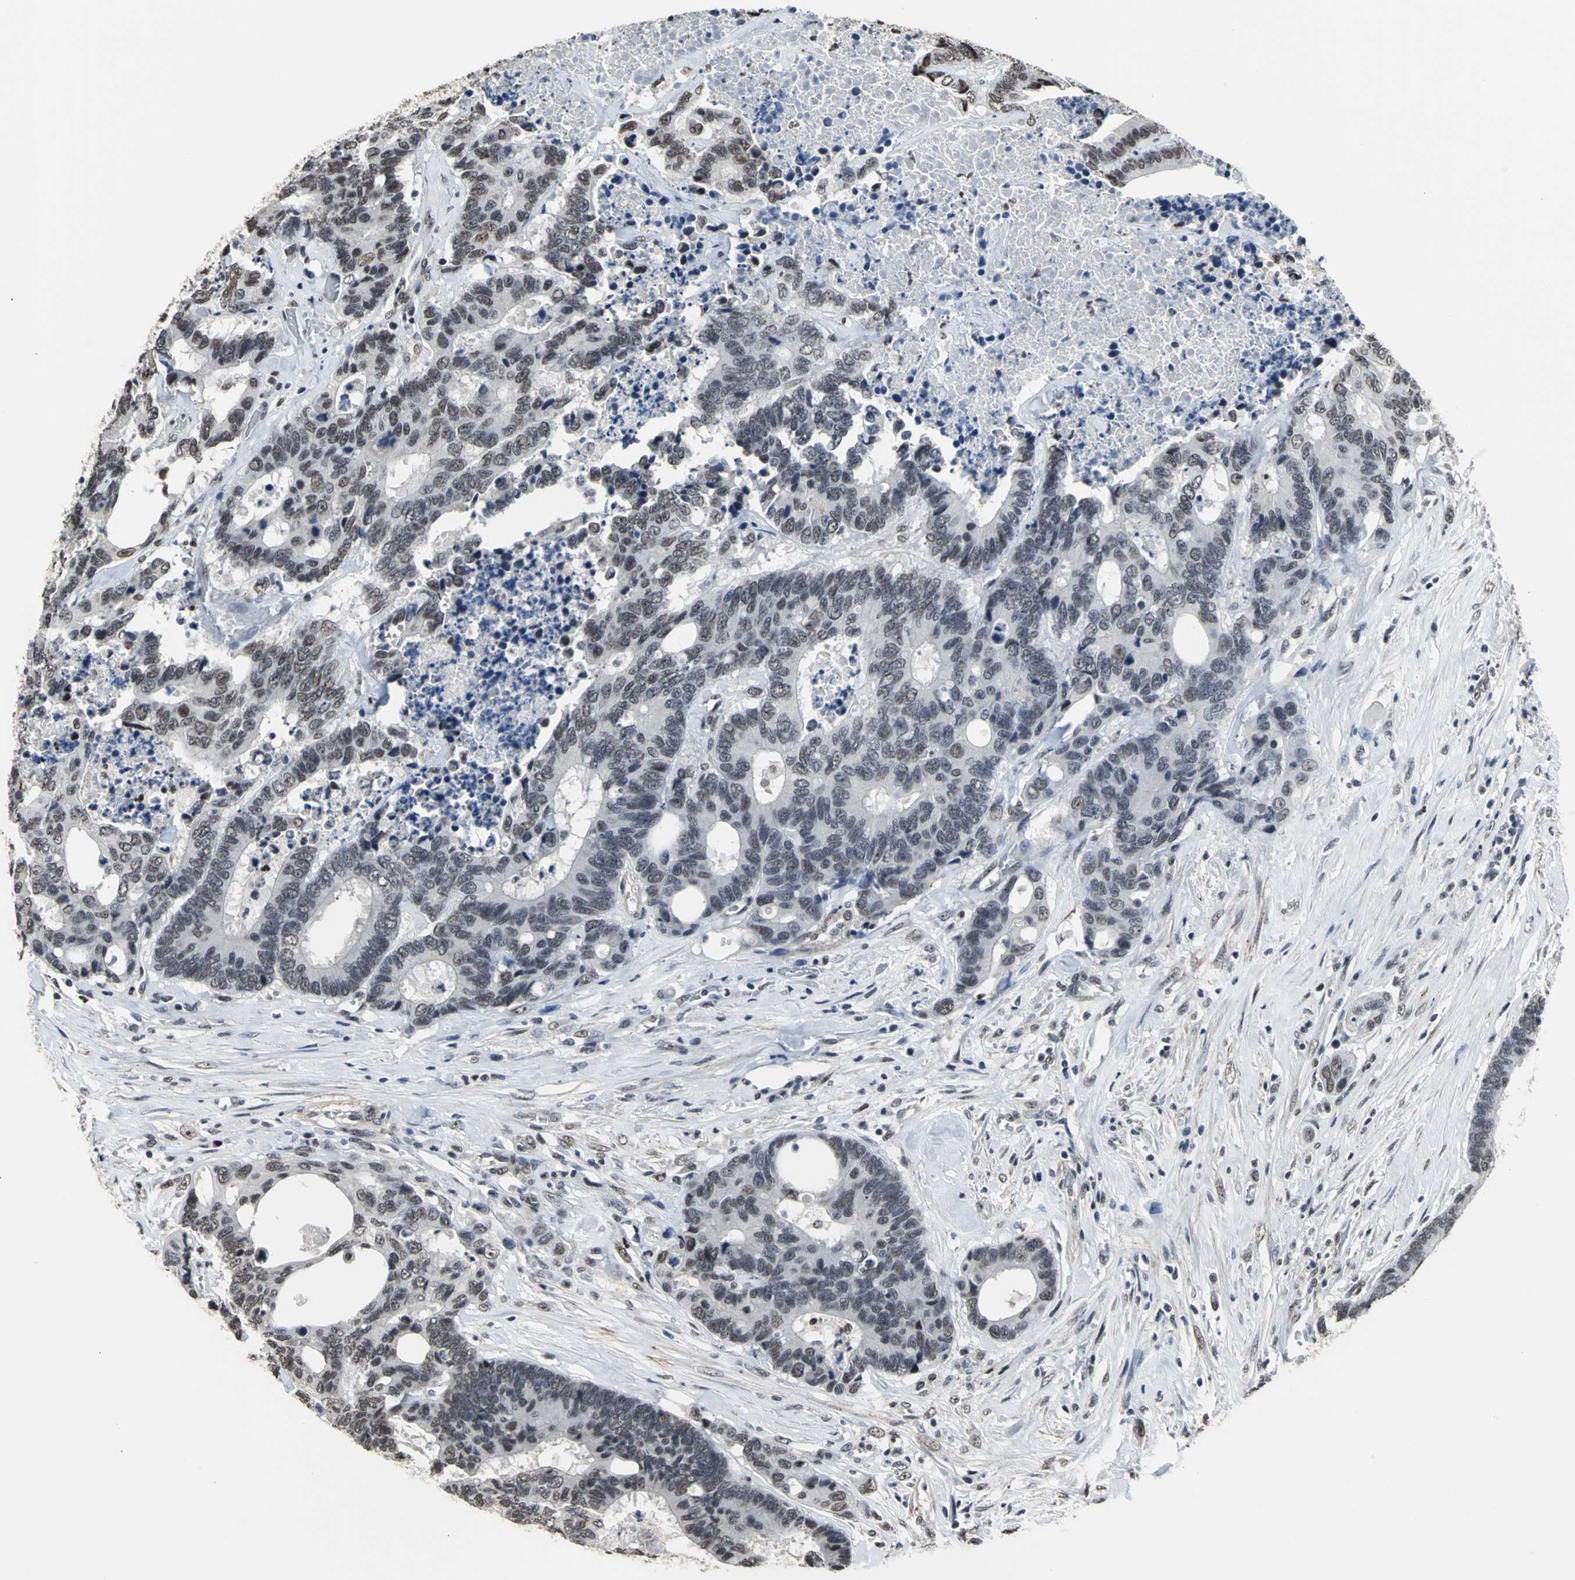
{"staining": {"intensity": "weak", "quantity": ">75%", "location": "nuclear"}, "tissue": "colorectal cancer", "cell_type": "Tumor cells", "image_type": "cancer", "snomed": [{"axis": "morphology", "description": "Adenocarcinoma, NOS"}, {"axis": "topography", "description": "Rectum"}], "caption": "A brown stain labels weak nuclear staining of a protein in colorectal cancer (adenocarcinoma) tumor cells.", "gene": "CCDC88C", "patient": {"sex": "male", "age": 55}}